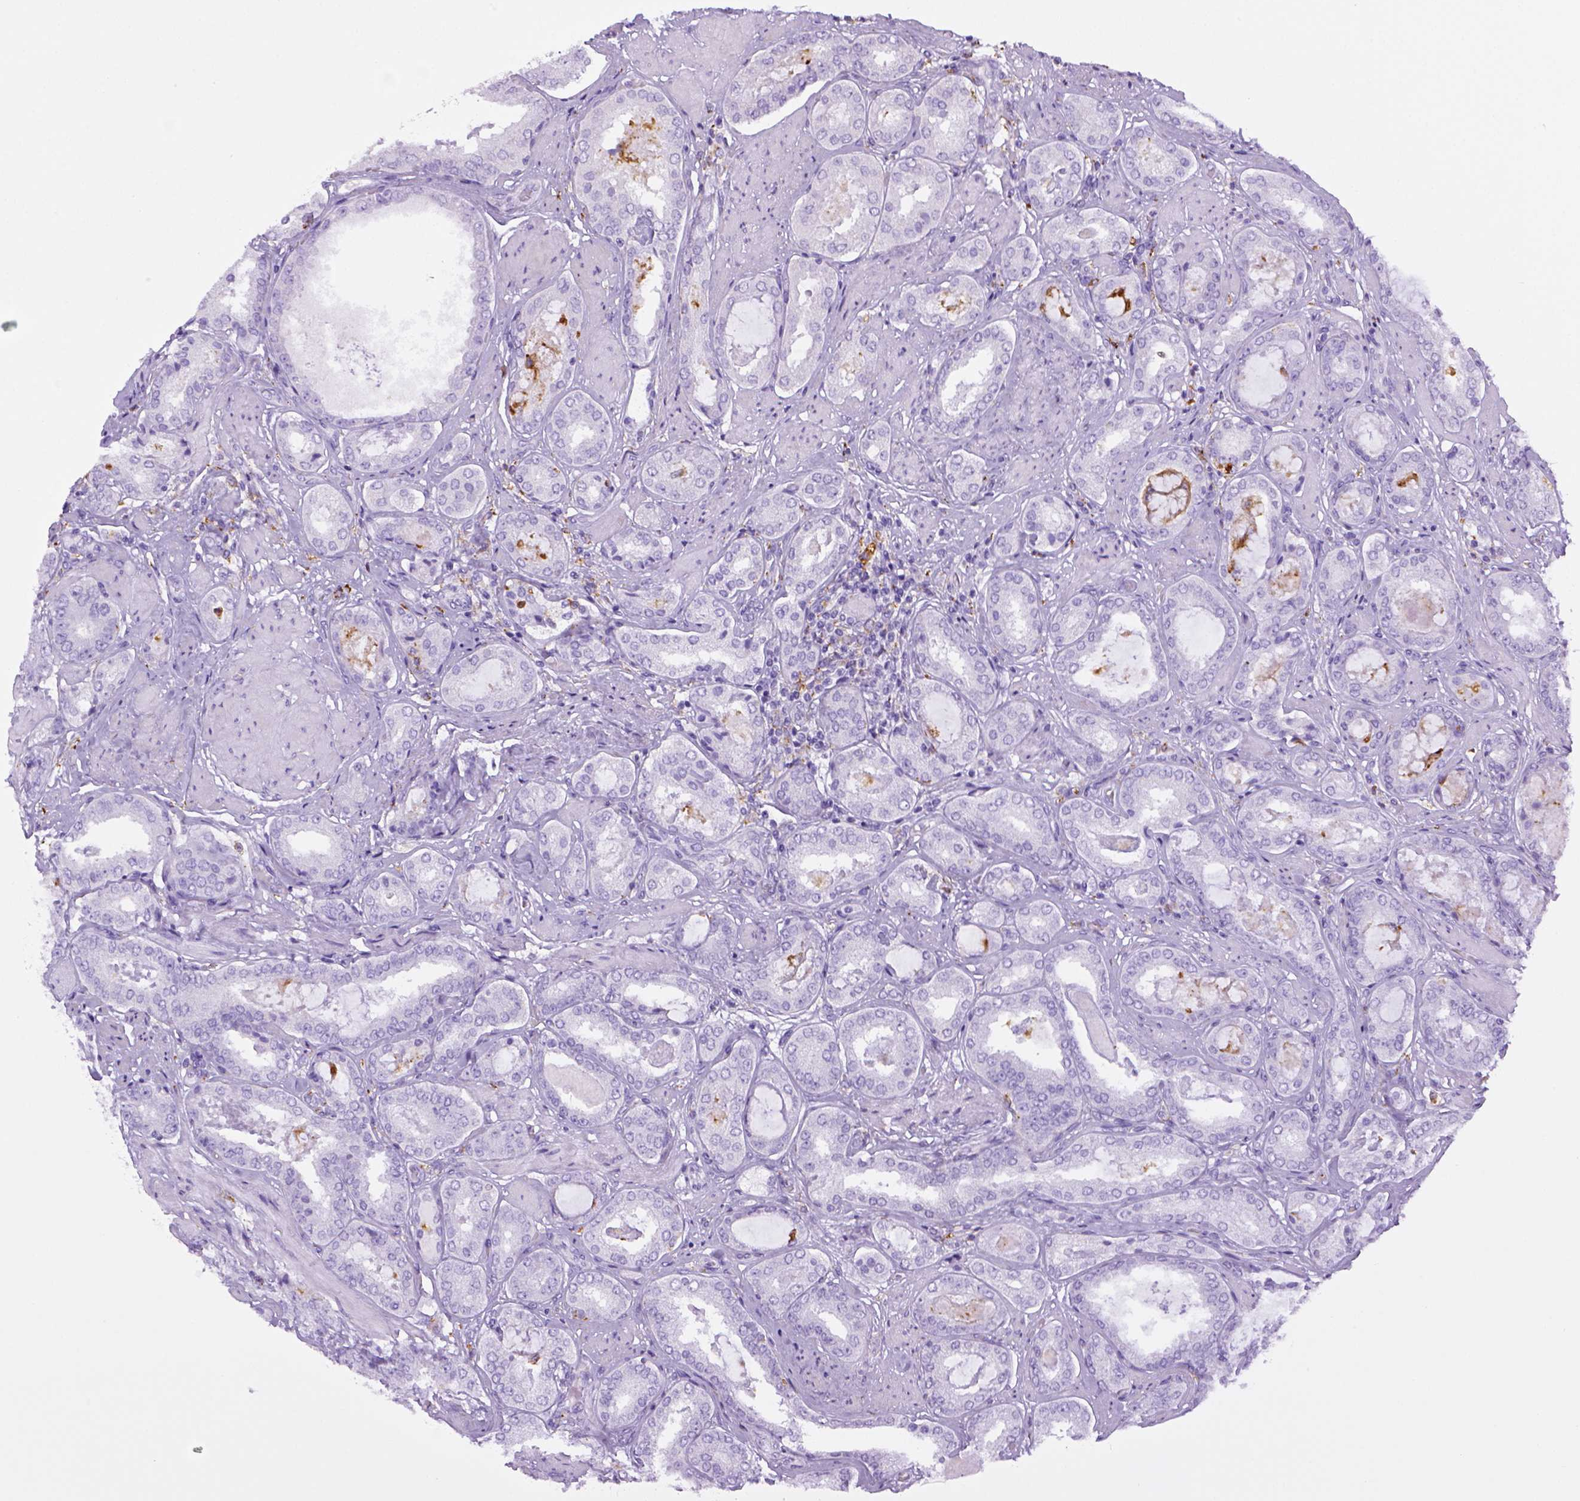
{"staining": {"intensity": "negative", "quantity": "none", "location": "none"}, "tissue": "prostate cancer", "cell_type": "Tumor cells", "image_type": "cancer", "snomed": [{"axis": "morphology", "description": "Adenocarcinoma, High grade"}, {"axis": "topography", "description": "Prostate"}], "caption": "Immunohistochemistry (IHC) of prostate cancer shows no staining in tumor cells.", "gene": "CD68", "patient": {"sex": "male", "age": 63}}